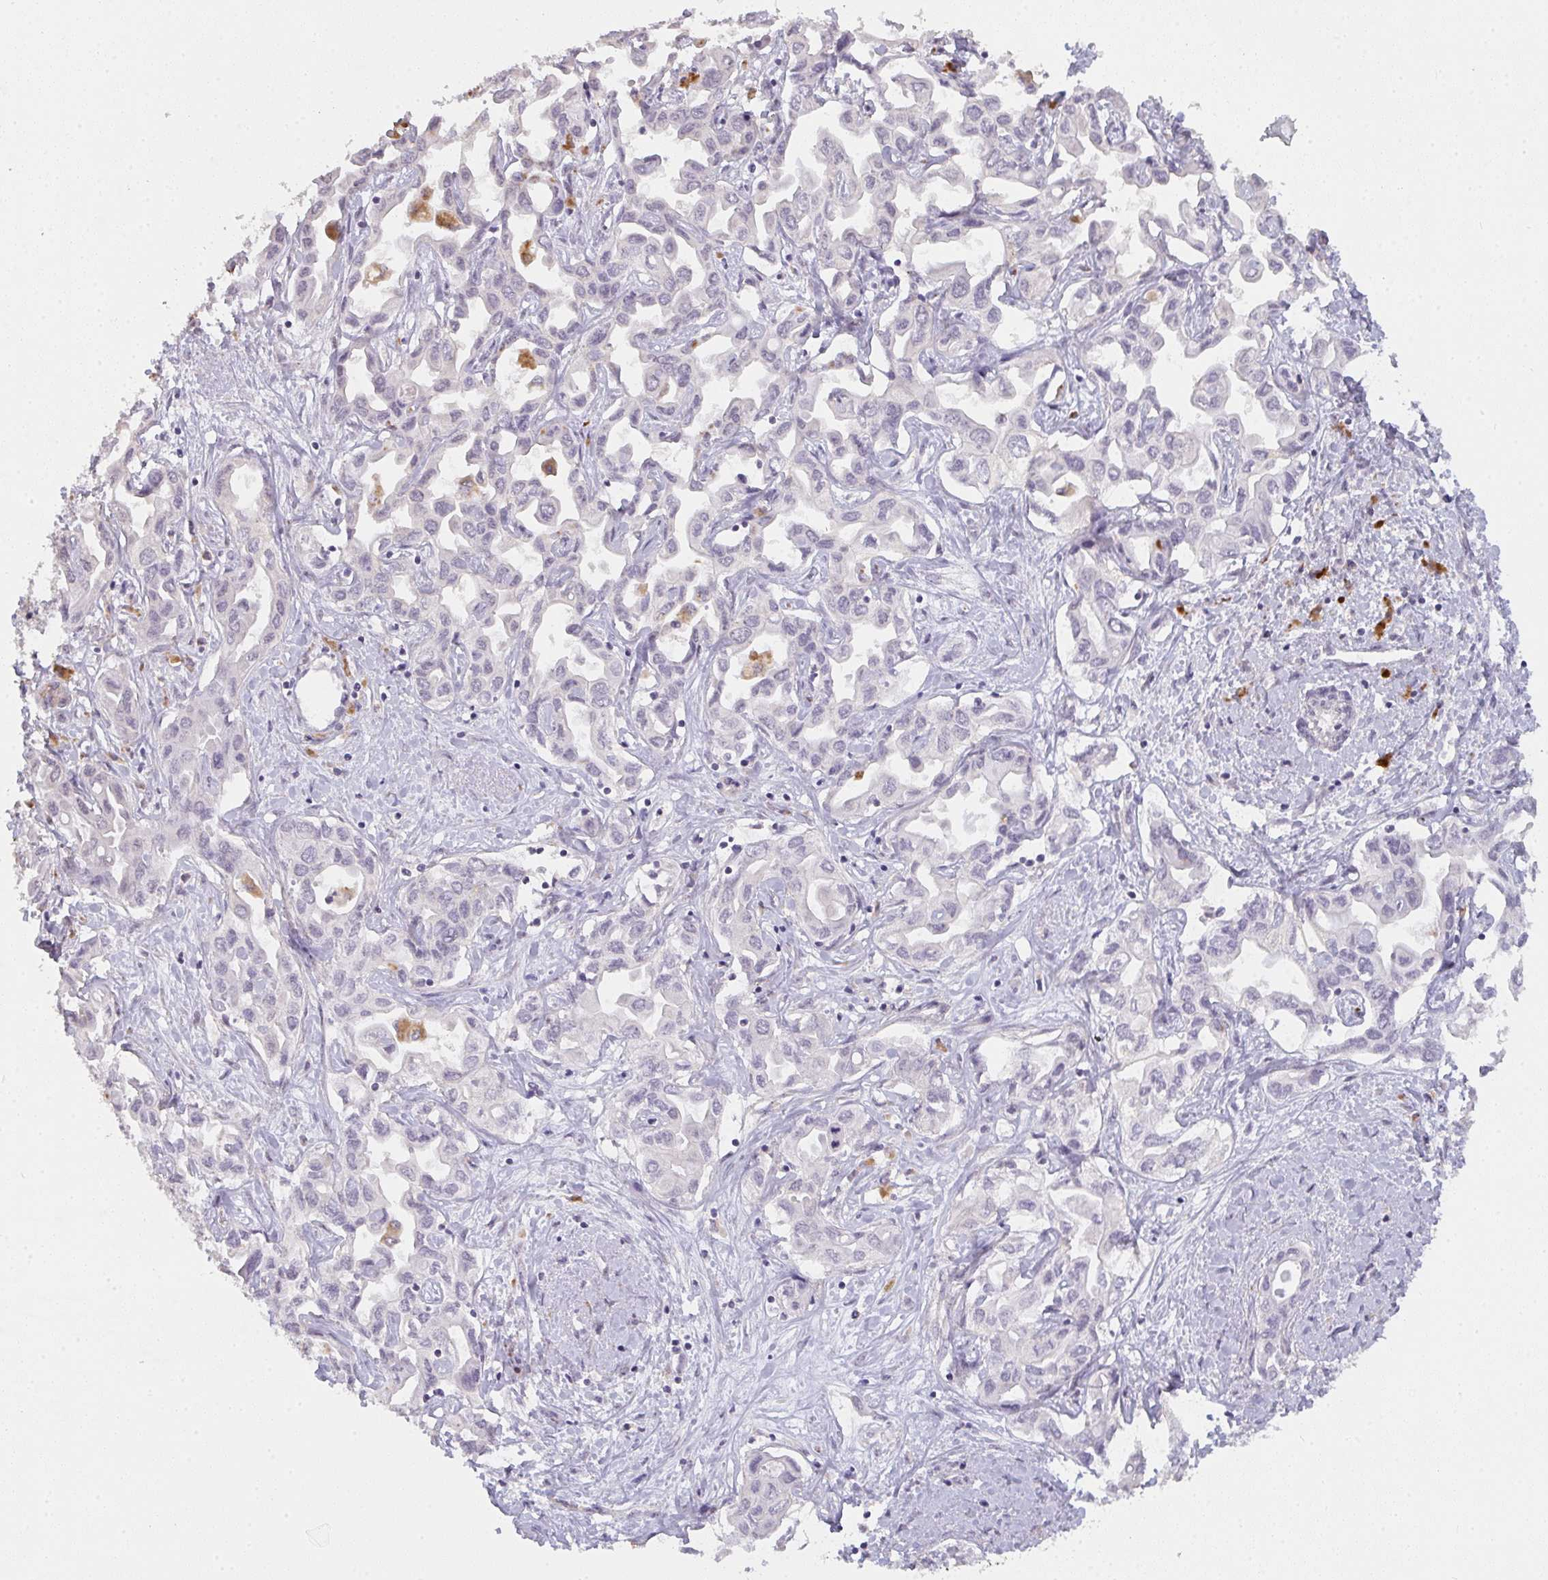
{"staining": {"intensity": "negative", "quantity": "none", "location": "none"}, "tissue": "liver cancer", "cell_type": "Tumor cells", "image_type": "cancer", "snomed": [{"axis": "morphology", "description": "Cholangiocarcinoma"}, {"axis": "topography", "description": "Liver"}], "caption": "This is a photomicrograph of immunohistochemistry staining of cholangiocarcinoma (liver), which shows no staining in tumor cells. (Stains: DAB IHC with hematoxylin counter stain, Microscopy: brightfield microscopy at high magnification).", "gene": "TMEM219", "patient": {"sex": "female", "age": 64}}